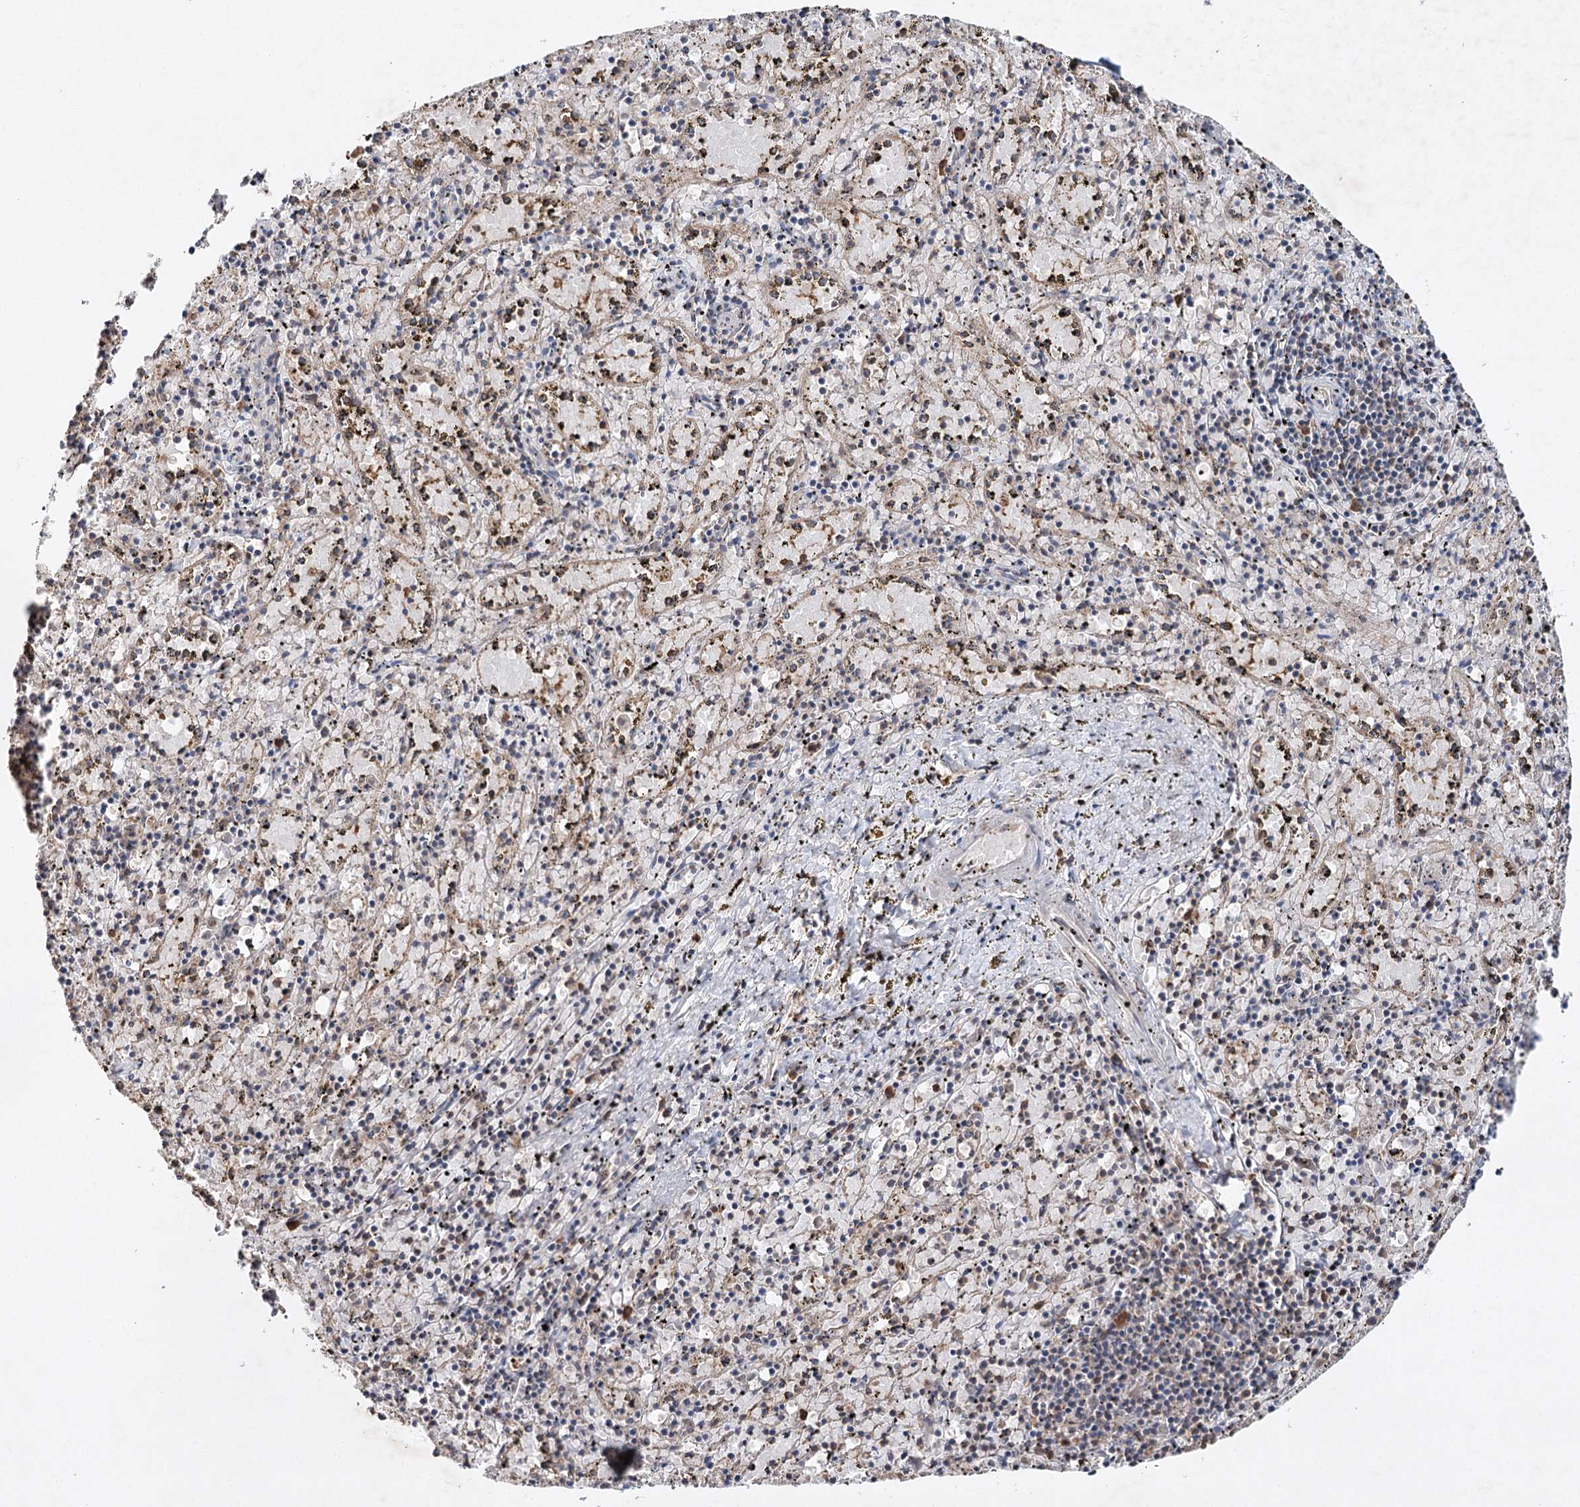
{"staining": {"intensity": "moderate", "quantity": "<25%", "location": "cytoplasmic/membranous"}, "tissue": "spleen", "cell_type": "Cells in red pulp", "image_type": "normal", "snomed": [{"axis": "morphology", "description": "Normal tissue, NOS"}, {"axis": "topography", "description": "Spleen"}], "caption": "Immunohistochemistry (IHC) photomicrograph of normal spleen: spleen stained using IHC demonstrates low levels of moderate protein expression localized specifically in the cytoplasmic/membranous of cells in red pulp, appearing as a cytoplasmic/membranous brown color.", "gene": "PIK3CB", "patient": {"sex": "male", "age": 11}}